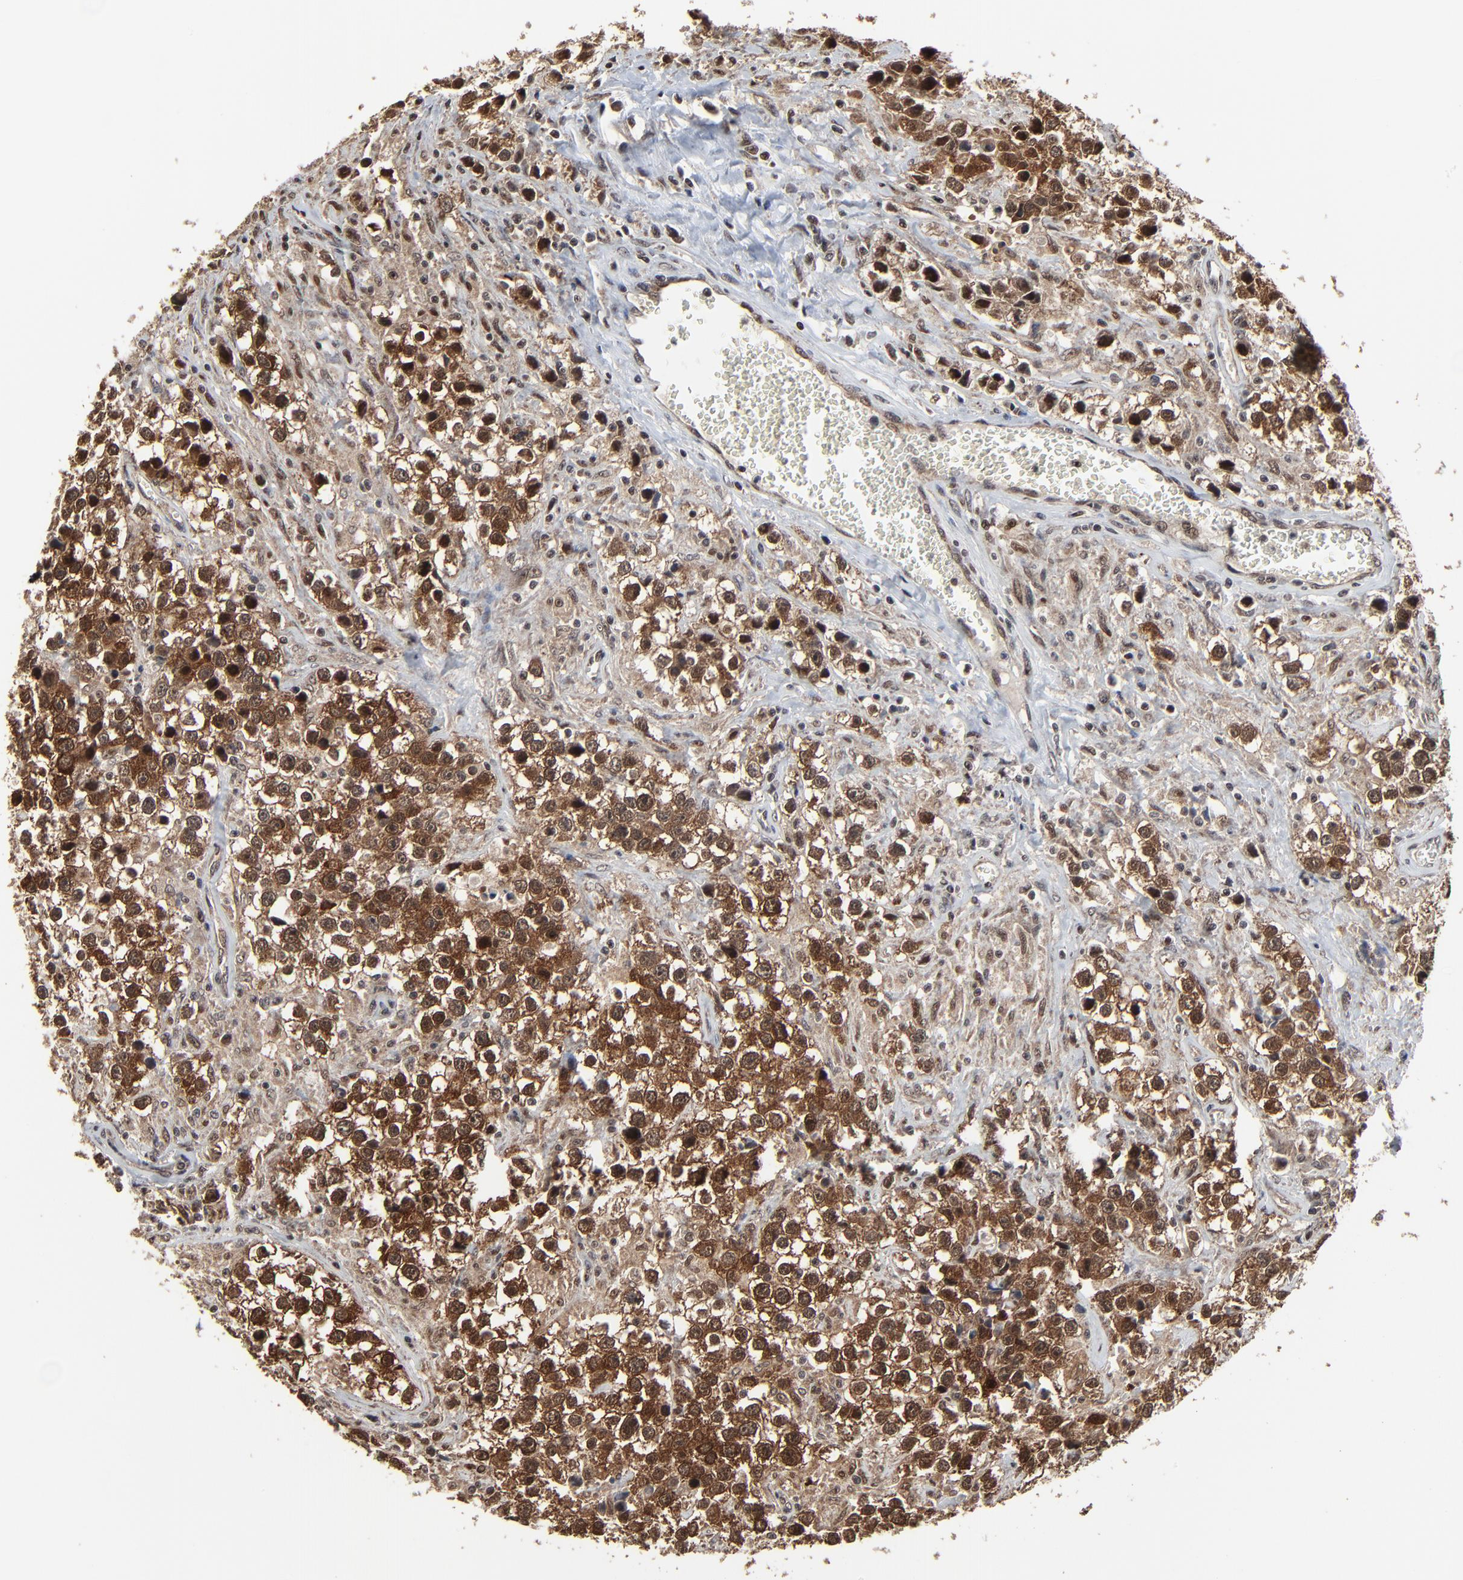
{"staining": {"intensity": "moderate", "quantity": ">75%", "location": "cytoplasmic/membranous,nuclear"}, "tissue": "testis cancer", "cell_type": "Tumor cells", "image_type": "cancer", "snomed": [{"axis": "morphology", "description": "Seminoma, NOS"}, {"axis": "topography", "description": "Testis"}], "caption": "A micrograph showing moderate cytoplasmic/membranous and nuclear positivity in approximately >75% of tumor cells in testis cancer, as visualized by brown immunohistochemical staining.", "gene": "RHOJ", "patient": {"sex": "male", "age": 43}}